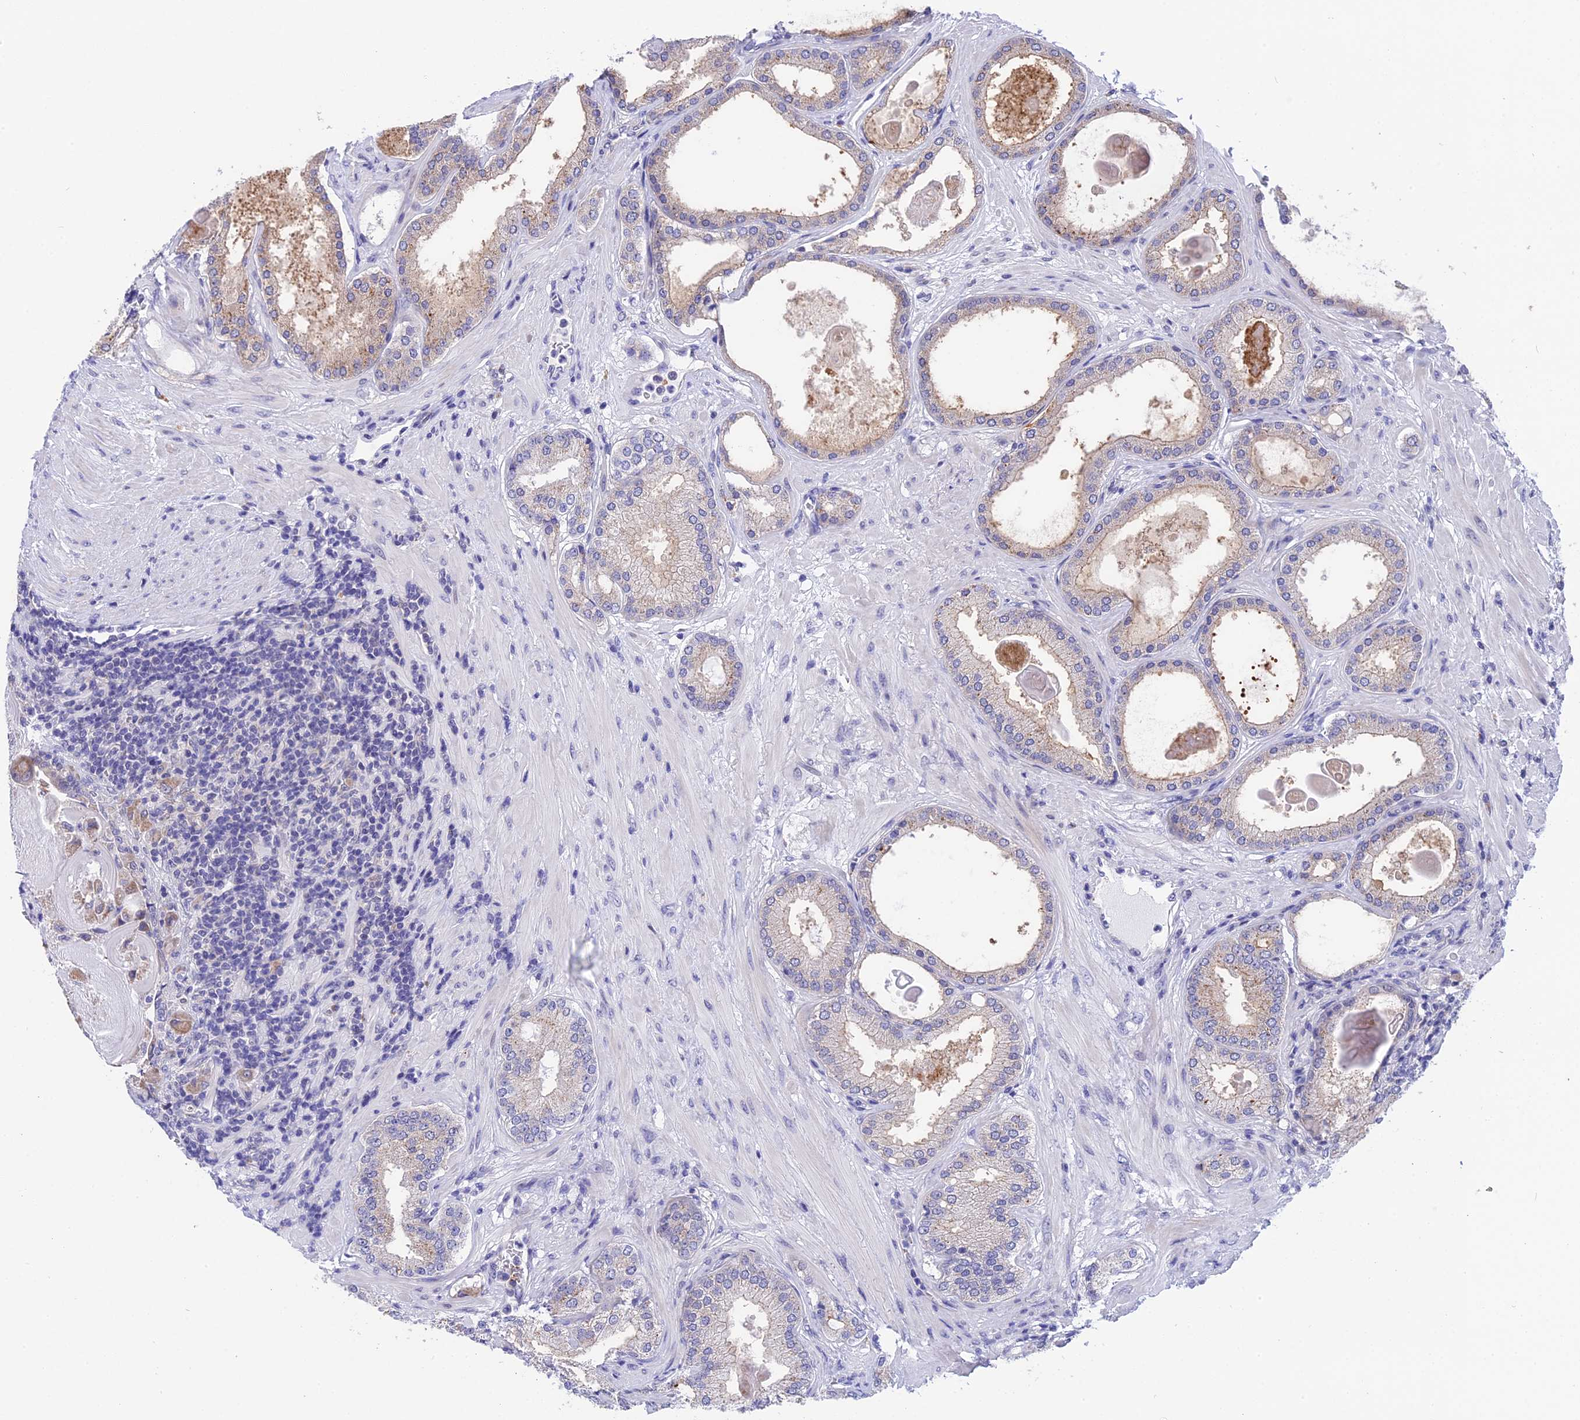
{"staining": {"intensity": "weak", "quantity": "<25%", "location": "cytoplasmic/membranous"}, "tissue": "prostate cancer", "cell_type": "Tumor cells", "image_type": "cancer", "snomed": [{"axis": "morphology", "description": "Adenocarcinoma, Low grade"}, {"axis": "topography", "description": "Prostate"}], "caption": "This is an IHC image of adenocarcinoma (low-grade) (prostate). There is no expression in tumor cells.", "gene": "KCTD14", "patient": {"sex": "male", "age": 59}}